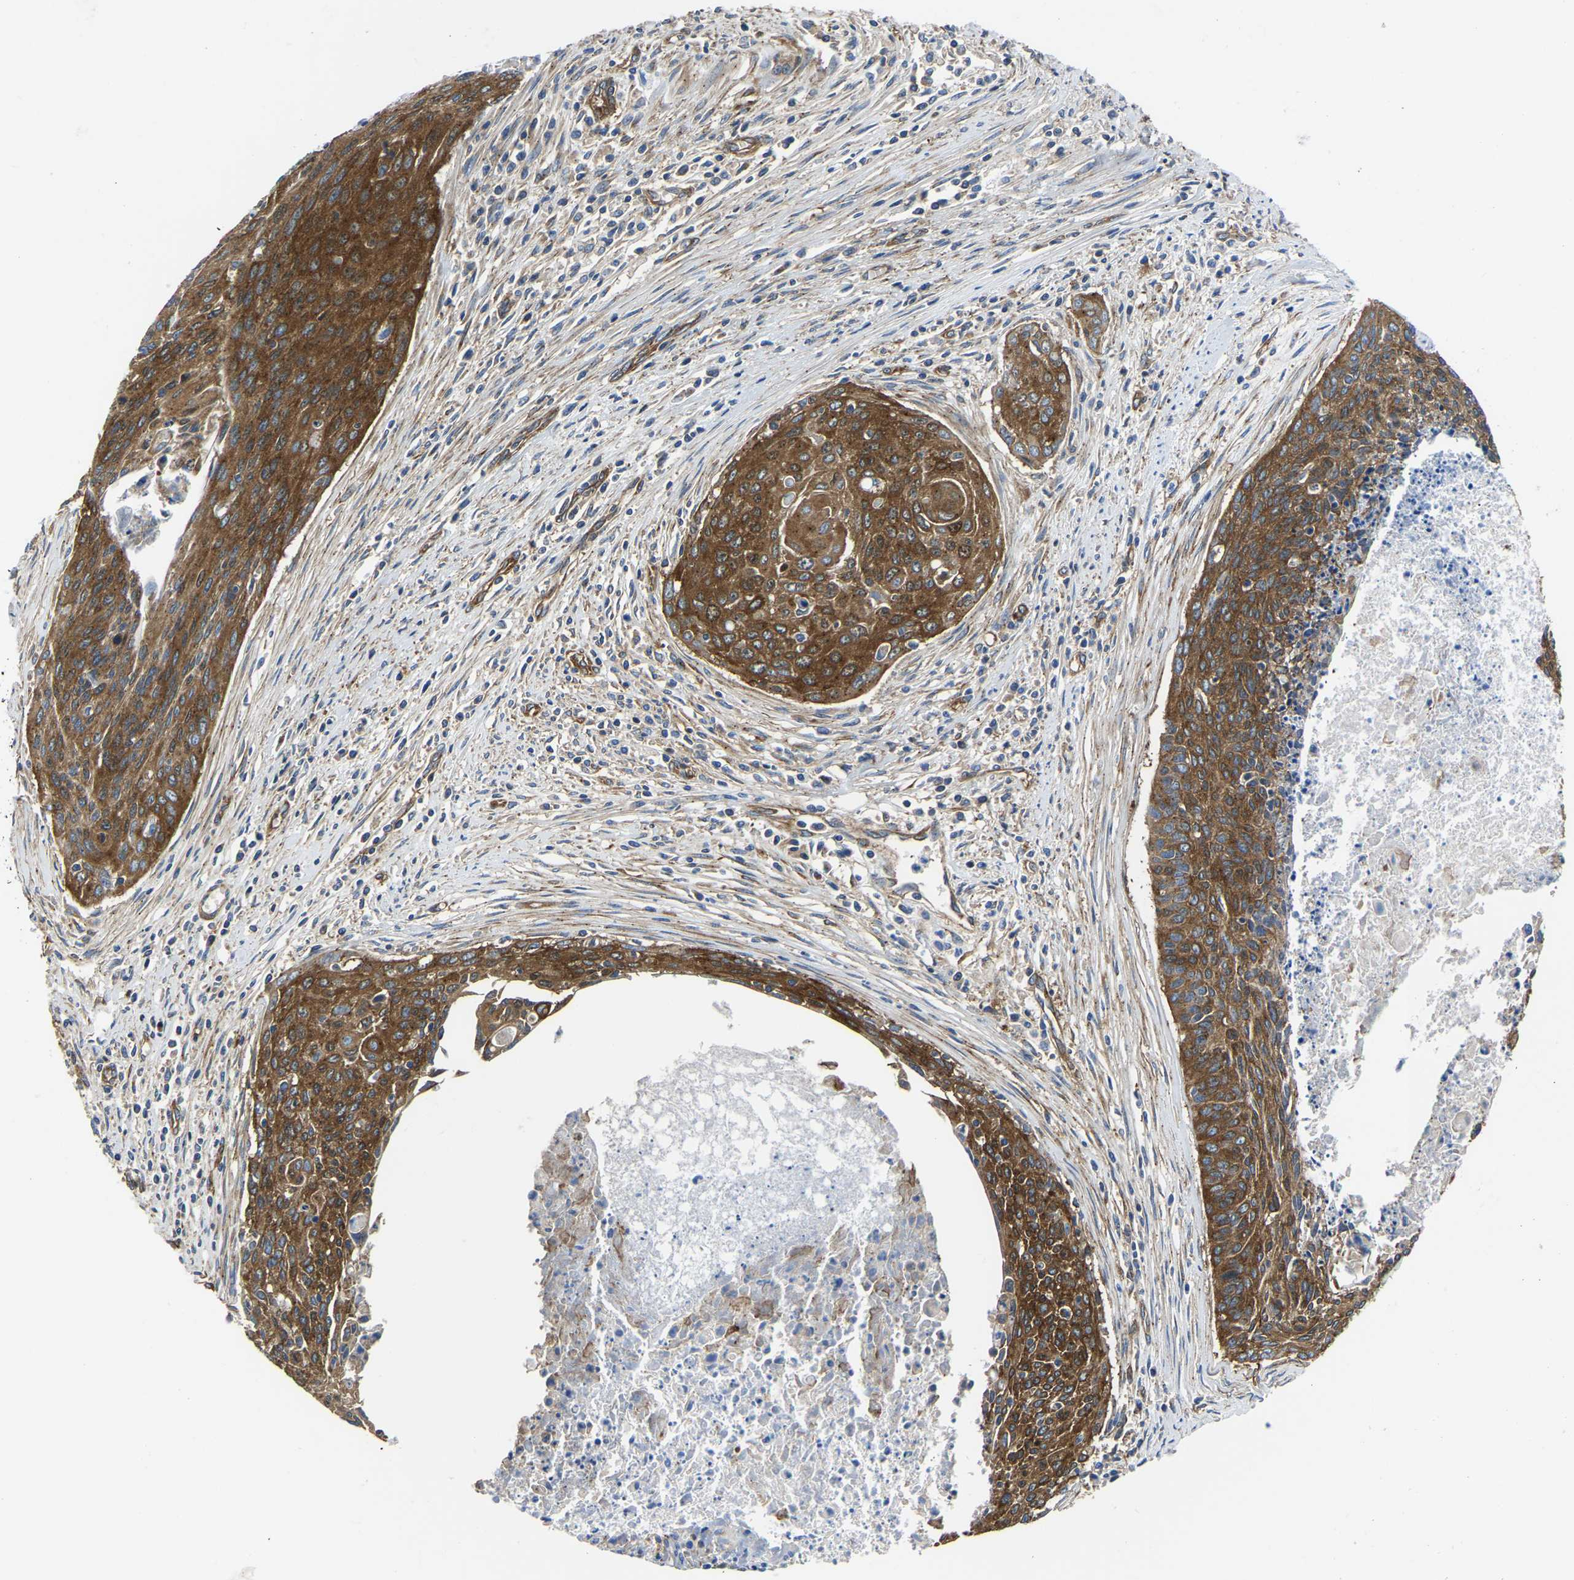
{"staining": {"intensity": "moderate", "quantity": ">75%", "location": "cytoplasmic/membranous"}, "tissue": "cervical cancer", "cell_type": "Tumor cells", "image_type": "cancer", "snomed": [{"axis": "morphology", "description": "Squamous cell carcinoma, NOS"}, {"axis": "topography", "description": "Cervix"}], "caption": "Cervical cancer stained with a protein marker demonstrates moderate staining in tumor cells.", "gene": "TFG", "patient": {"sex": "female", "age": 55}}